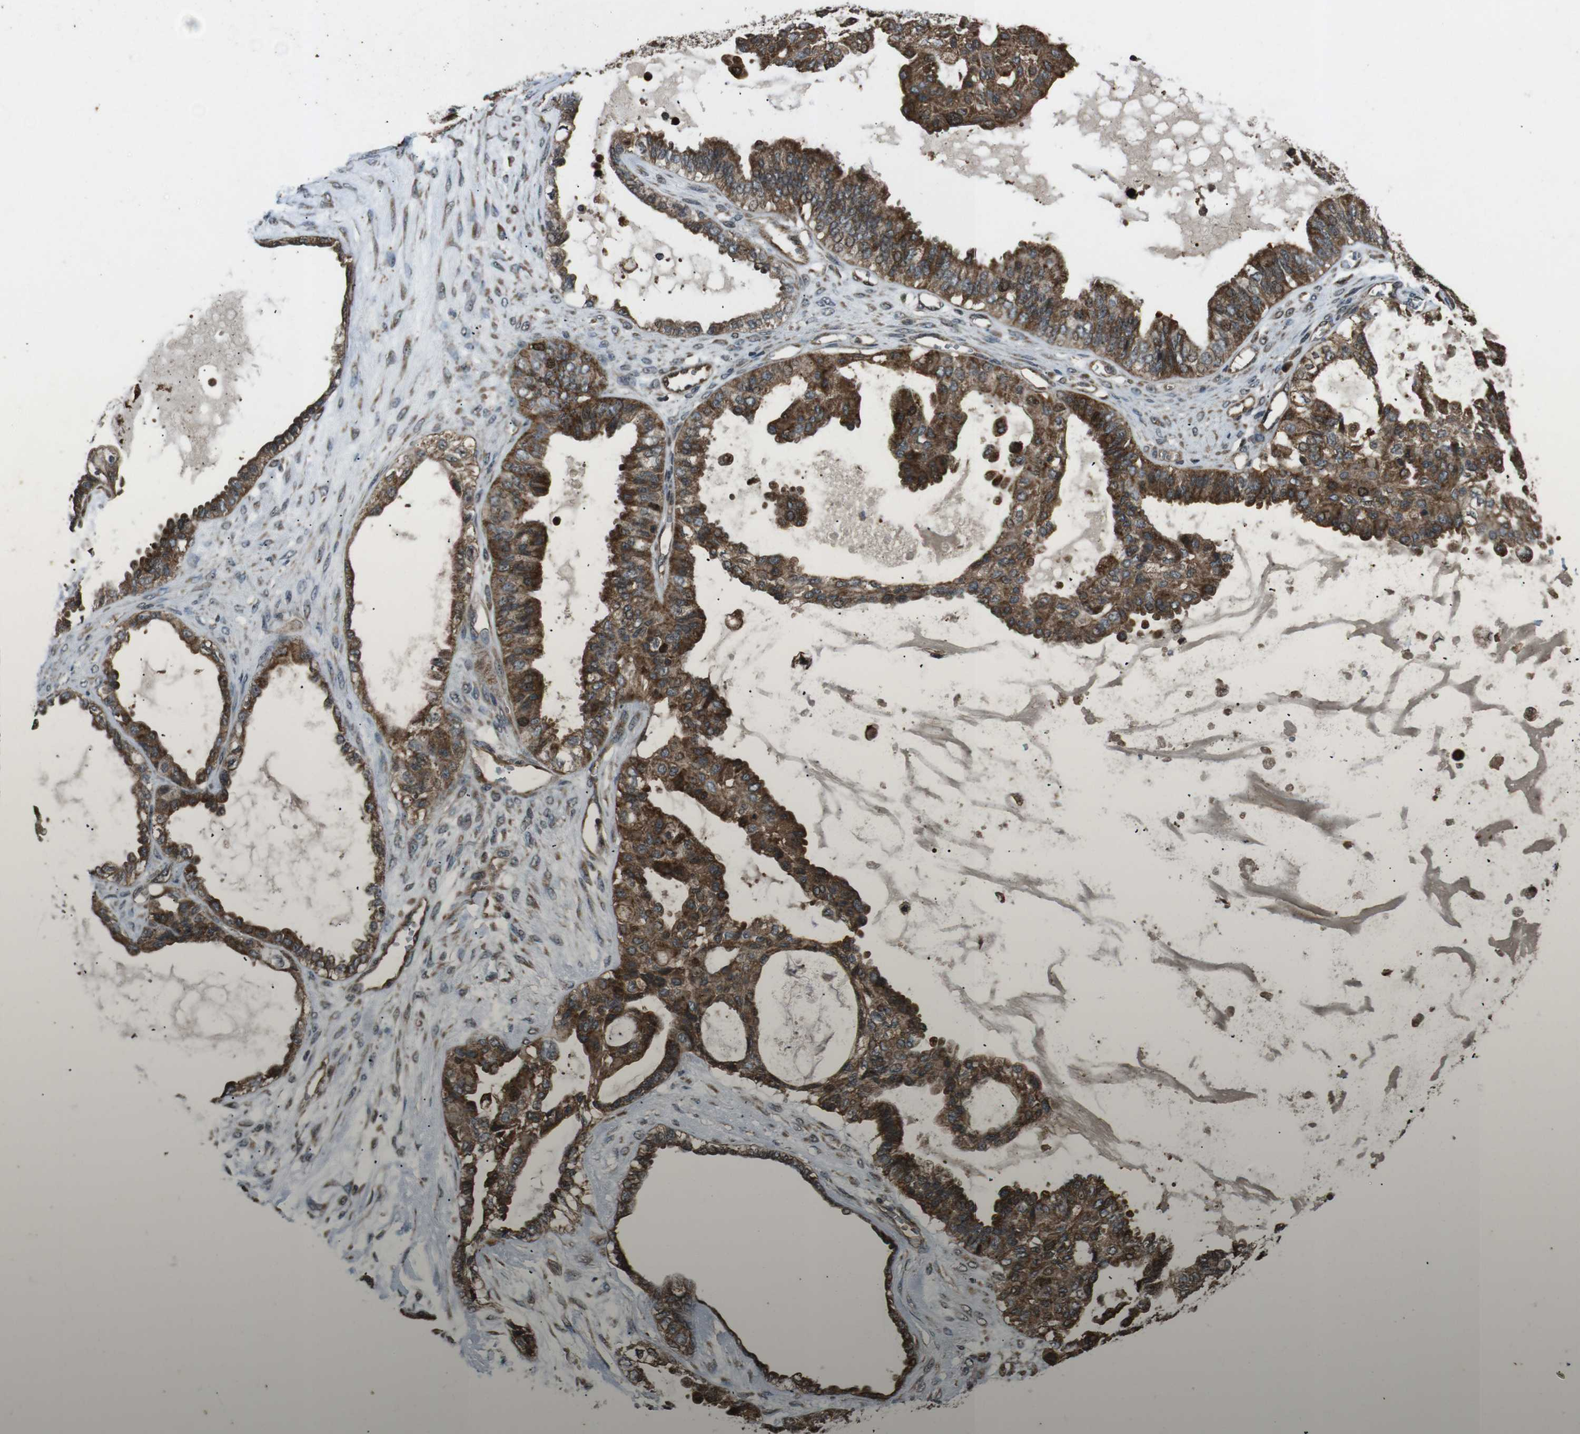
{"staining": {"intensity": "strong", "quantity": ">75%", "location": "cytoplasmic/membranous"}, "tissue": "ovarian cancer", "cell_type": "Tumor cells", "image_type": "cancer", "snomed": [{"axis": "morphology", "description": "Carcinoma, NOS"}, {"axis": "morphology", "description": "Carcinoma, endometroid"}, {"axis": "topography", "description": "Ovary"}], "caption": "Strong cytoplasmic/membranous protein positivity is appreciated in approximately >75% of tumor cells in carcinoma (ovarian). The staining is performed using DAB (3,3'-diaminobenzidine) brown chromogen to label protein expression. The nuclei are counter-stained blue using hematoxylin.", "gene": "PLK2", "patient": {"sex": "female", "age": 50}}